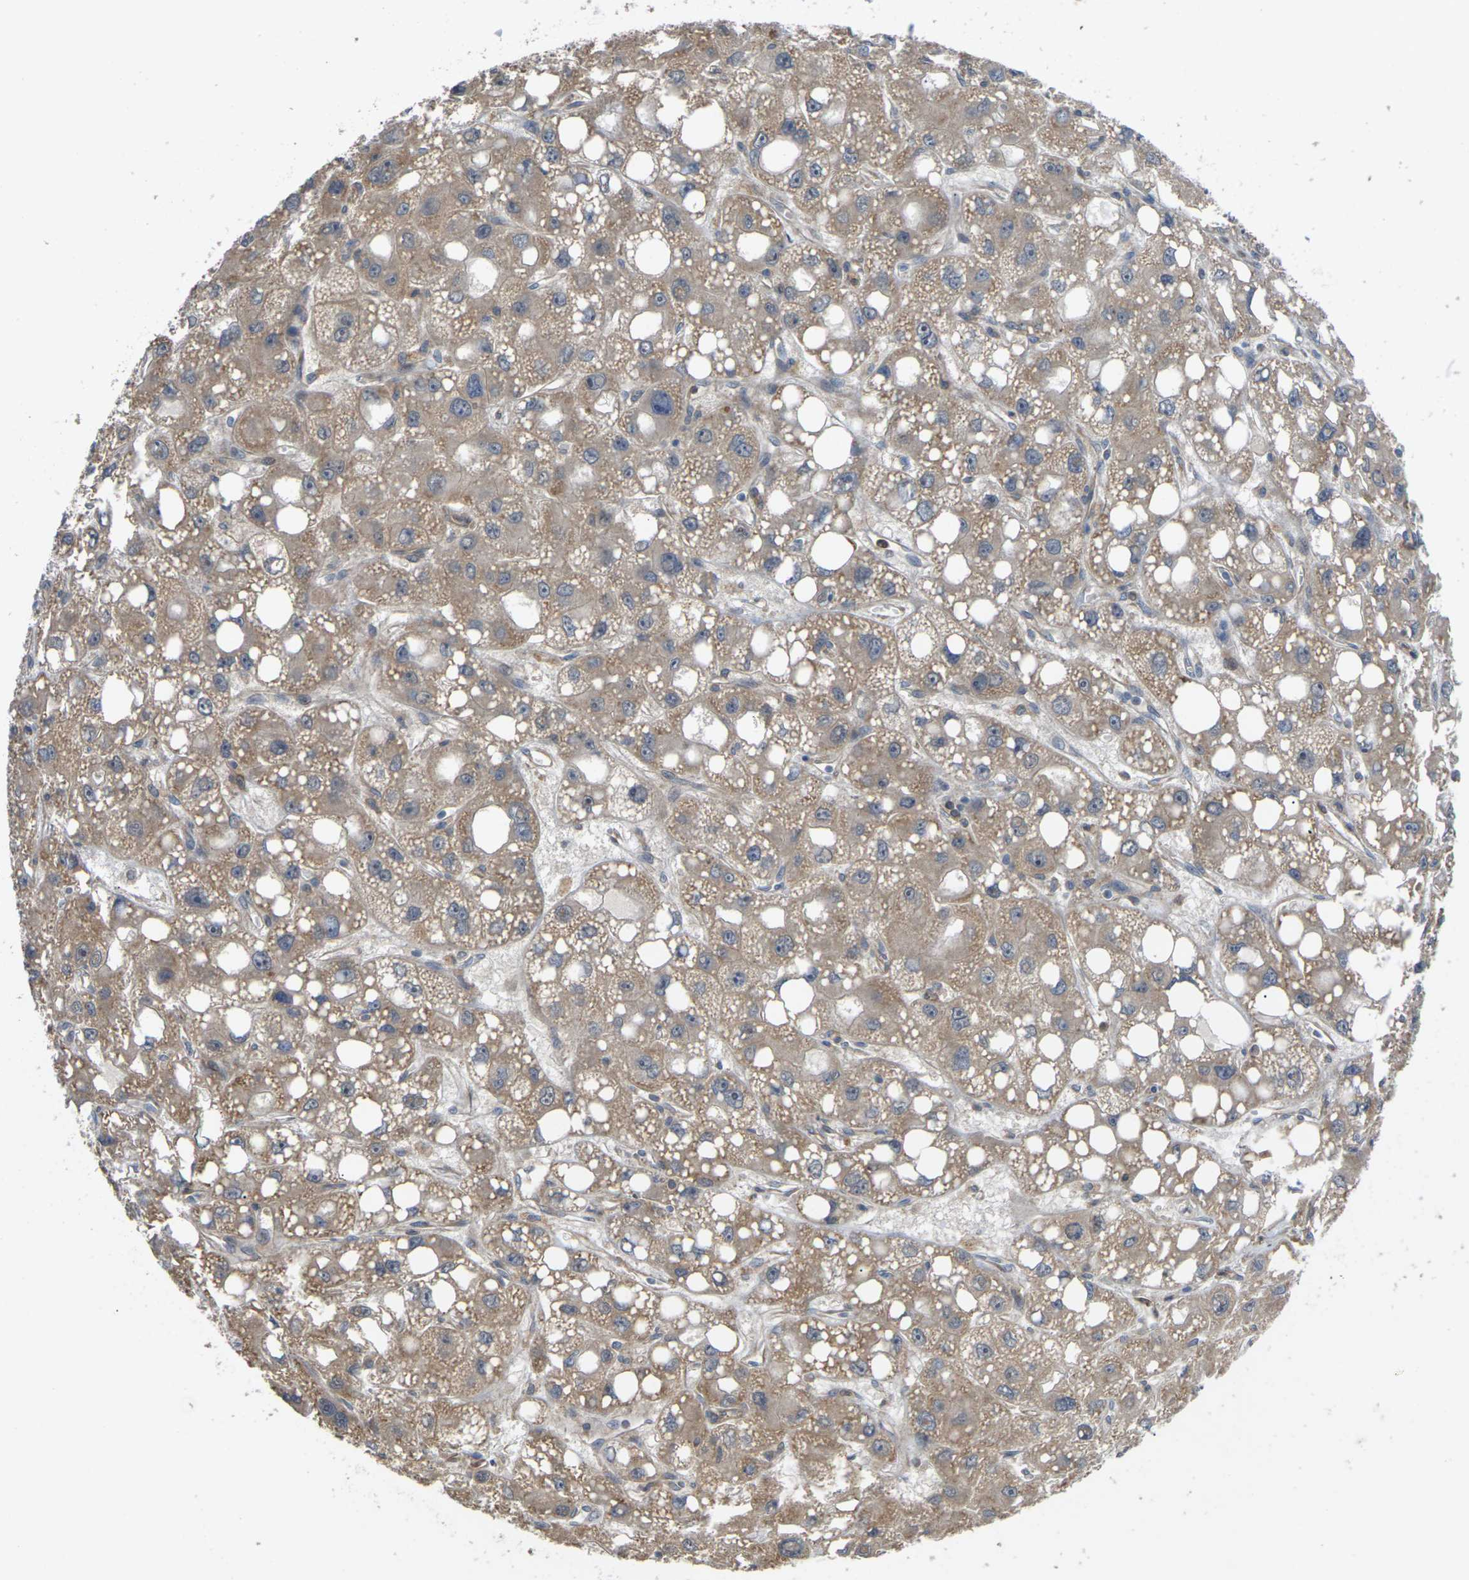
{"staining": {"intensity": "moderate", "quantity": ">75%", "location": "cytoplasmic/membranous"}, "tissue": "liver cancer", "cell_type": "Tumor cells", "image_type": "cancer", "snomed": [{"axis": "morphology", "description": "Carcinoma, Hepatocellular, NOS"}, {"axis": "topography", "description": "Liver"}], "caption": "DAB immunohistochemical staining of liver cancer exhibits moderate cytoplasmic/membranous protein staining in approximately >75% of tumor cells. The protein is stained brown, and the nuclei are stained in blue (DAB (3,3'-diaminobenzidine) IHC with brightfield microscopy, high magnification).", "gene": "TIAM1", "patient": {"sex": "male", "age": 55}}